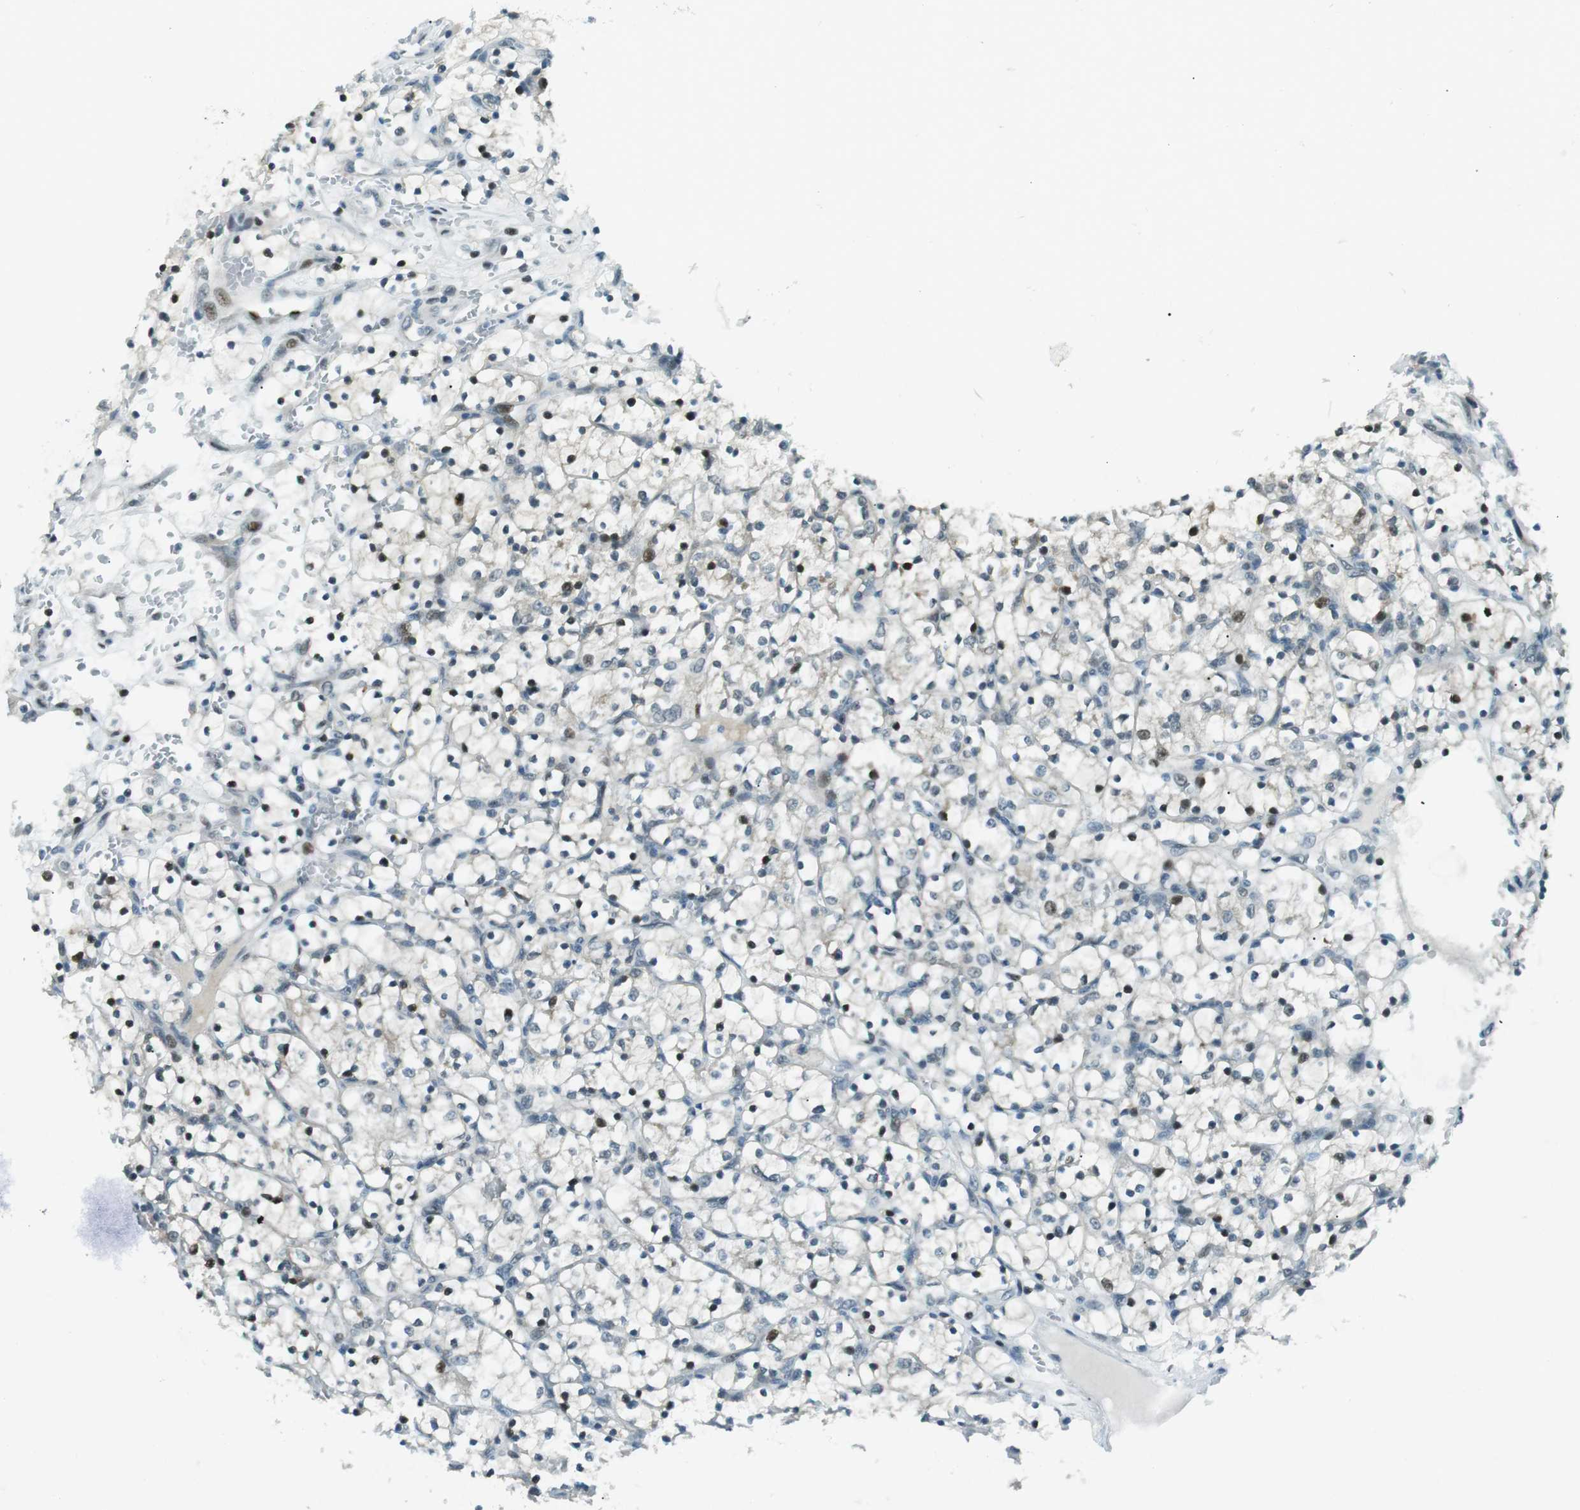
{"staining": {"intensity": "strong", "quantity": "25%-75%", "location": "nuclear"}, "tissue": "renal cancer", "cell_type": "Tumor cells", "image_type": "cancer", "snomed": [{"axis": "morphology", "description": "Adenocarcinoma, NOS"}, {"axis": "topography", "description": "Kidney"}], "caption": "Strong nuclear expression is seen in about 25%-75% of tumor cells in renal adenocarcinoma.", "gene": "PJA1", "patient": {"sex": "female", "age": 69}}